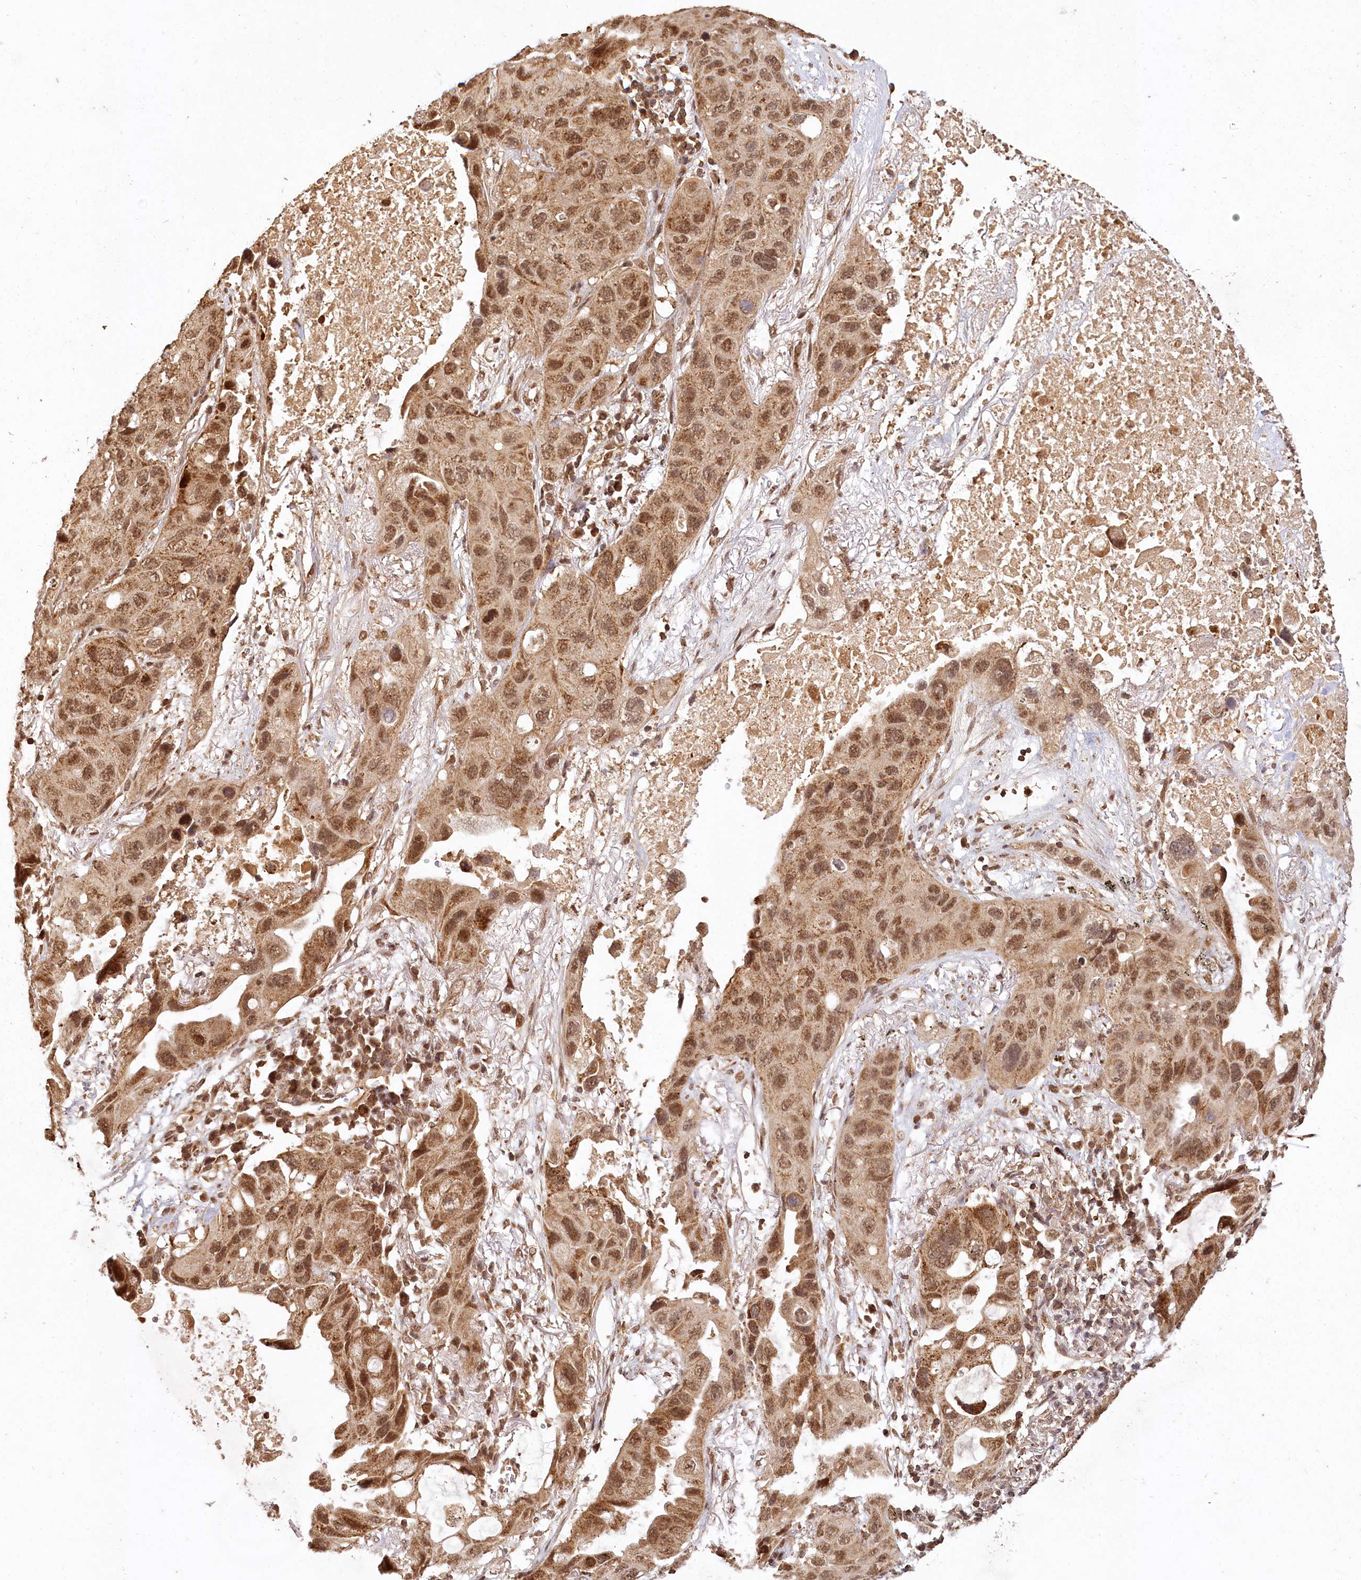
{"staining": {"intensity": "moderate", "quantity": ">75%", "location": "cytoplasmic/membranous,nuclear"}, "tissue": "lung cancer", "cell_type": "Tumor cells", "image_type": "cancer", "snomed": [{"axis": "morphology", "description": "Squamous cell carcinoma, NOS"}, {"axis": "topography", "description": "Lung"}], "caption": "Protein expression analysis of human lung cancer (squamous cell carcinoma) reveals moderate cytoplasmic/membranous and nuclear positivity in approximately >75% of tumor cells.", "gene": "MICU1", "patient": {"sex": "female", "age": 73}}